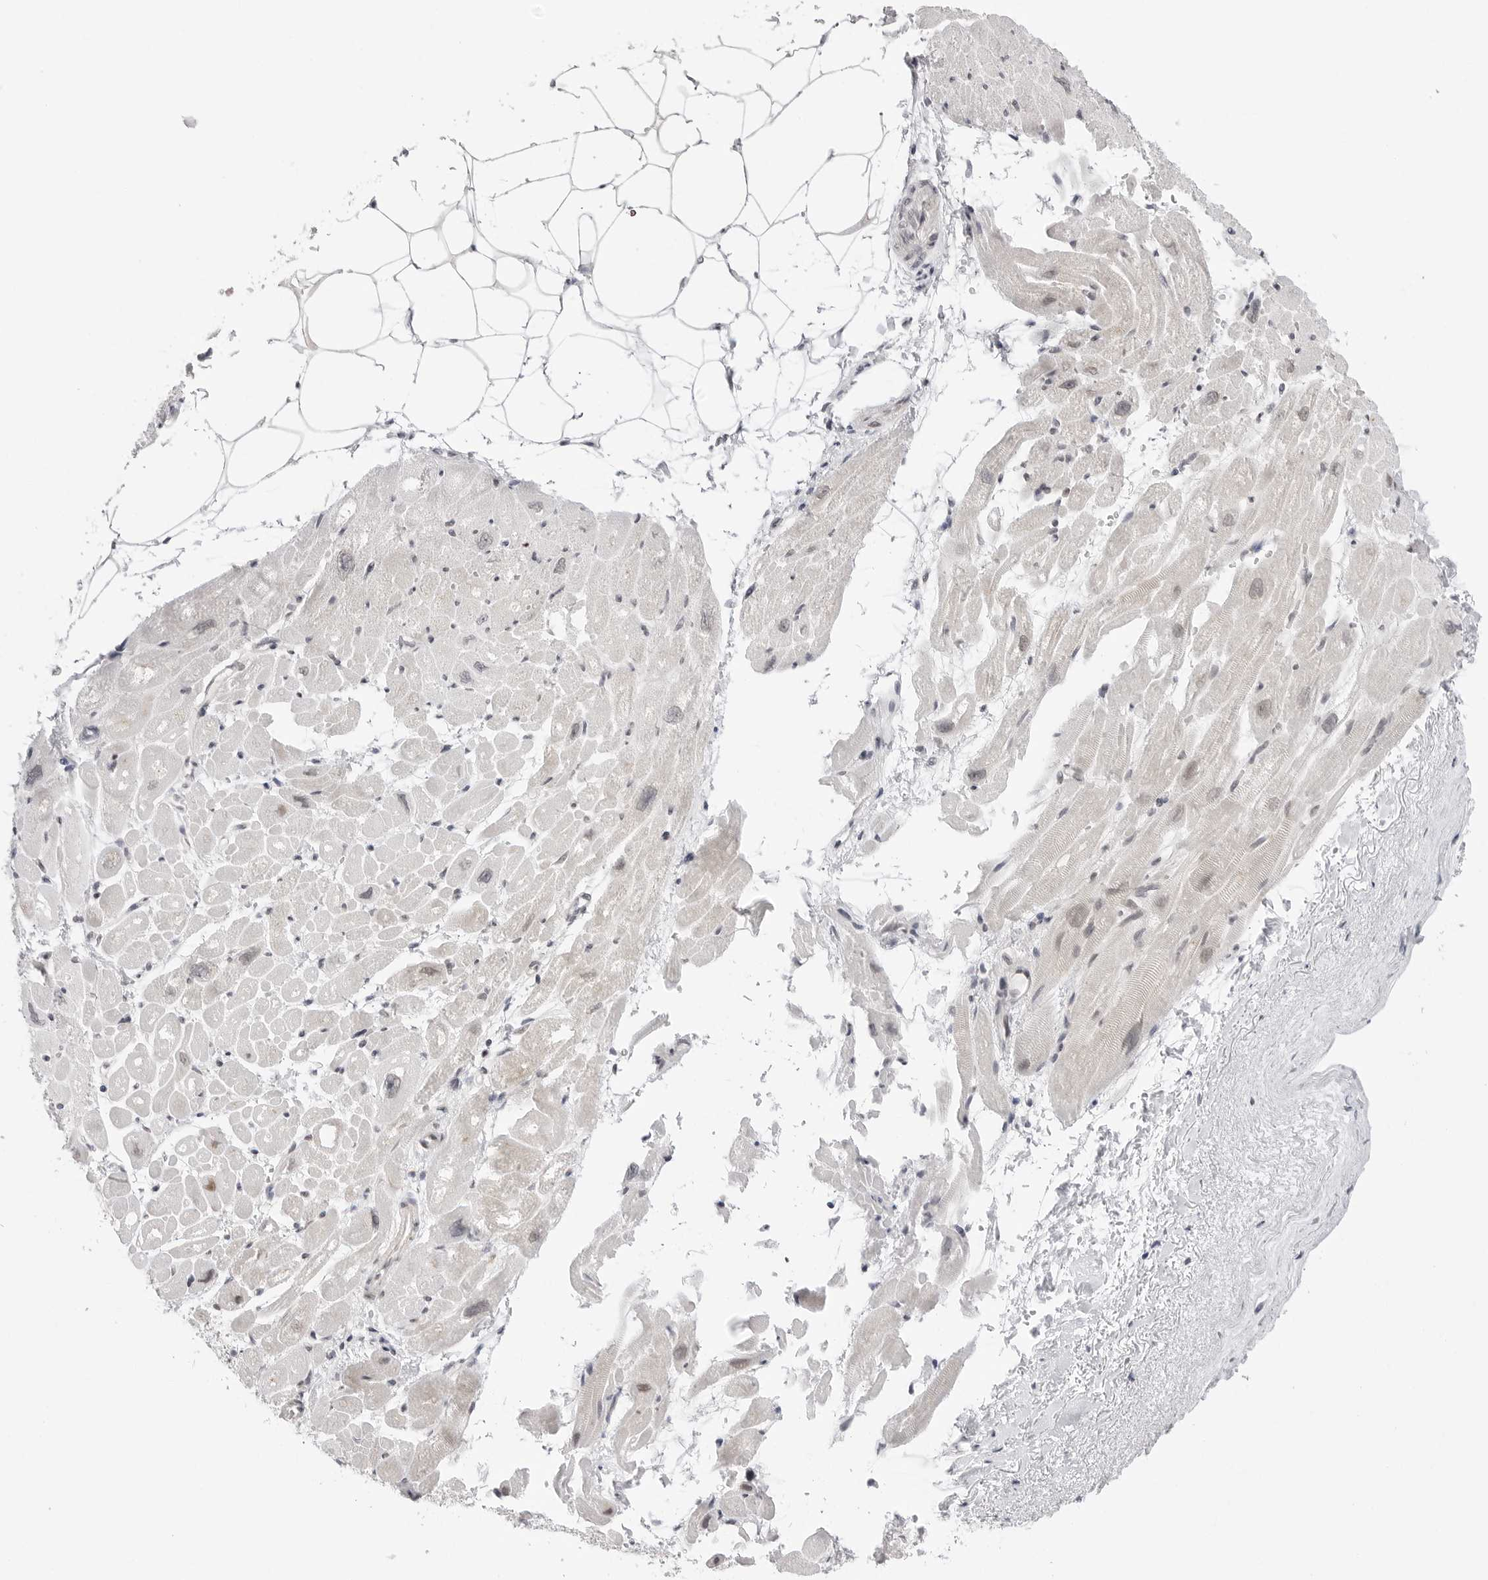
{"staining": {"intensity": "negative", "quantity": "none", "location": "none"}, "tissue": "heart muscle", "cell_type": "Cardiomyocytes", "image_type": "normal", "snomed": [{"axis": "morphology", "description": "Normal tissue, NOS"}, {"axis": "topography", "description": "Heart"}], "caption": "This histopathology image is of benign heart muscle stained with immunohistochemistry to label a protein in brown with the nuclei are counter-stained blue. There is no staining in cardiomyocytes.", "gene": "PPP2R5C", "patient": {"sex": "male", "age": 50}}